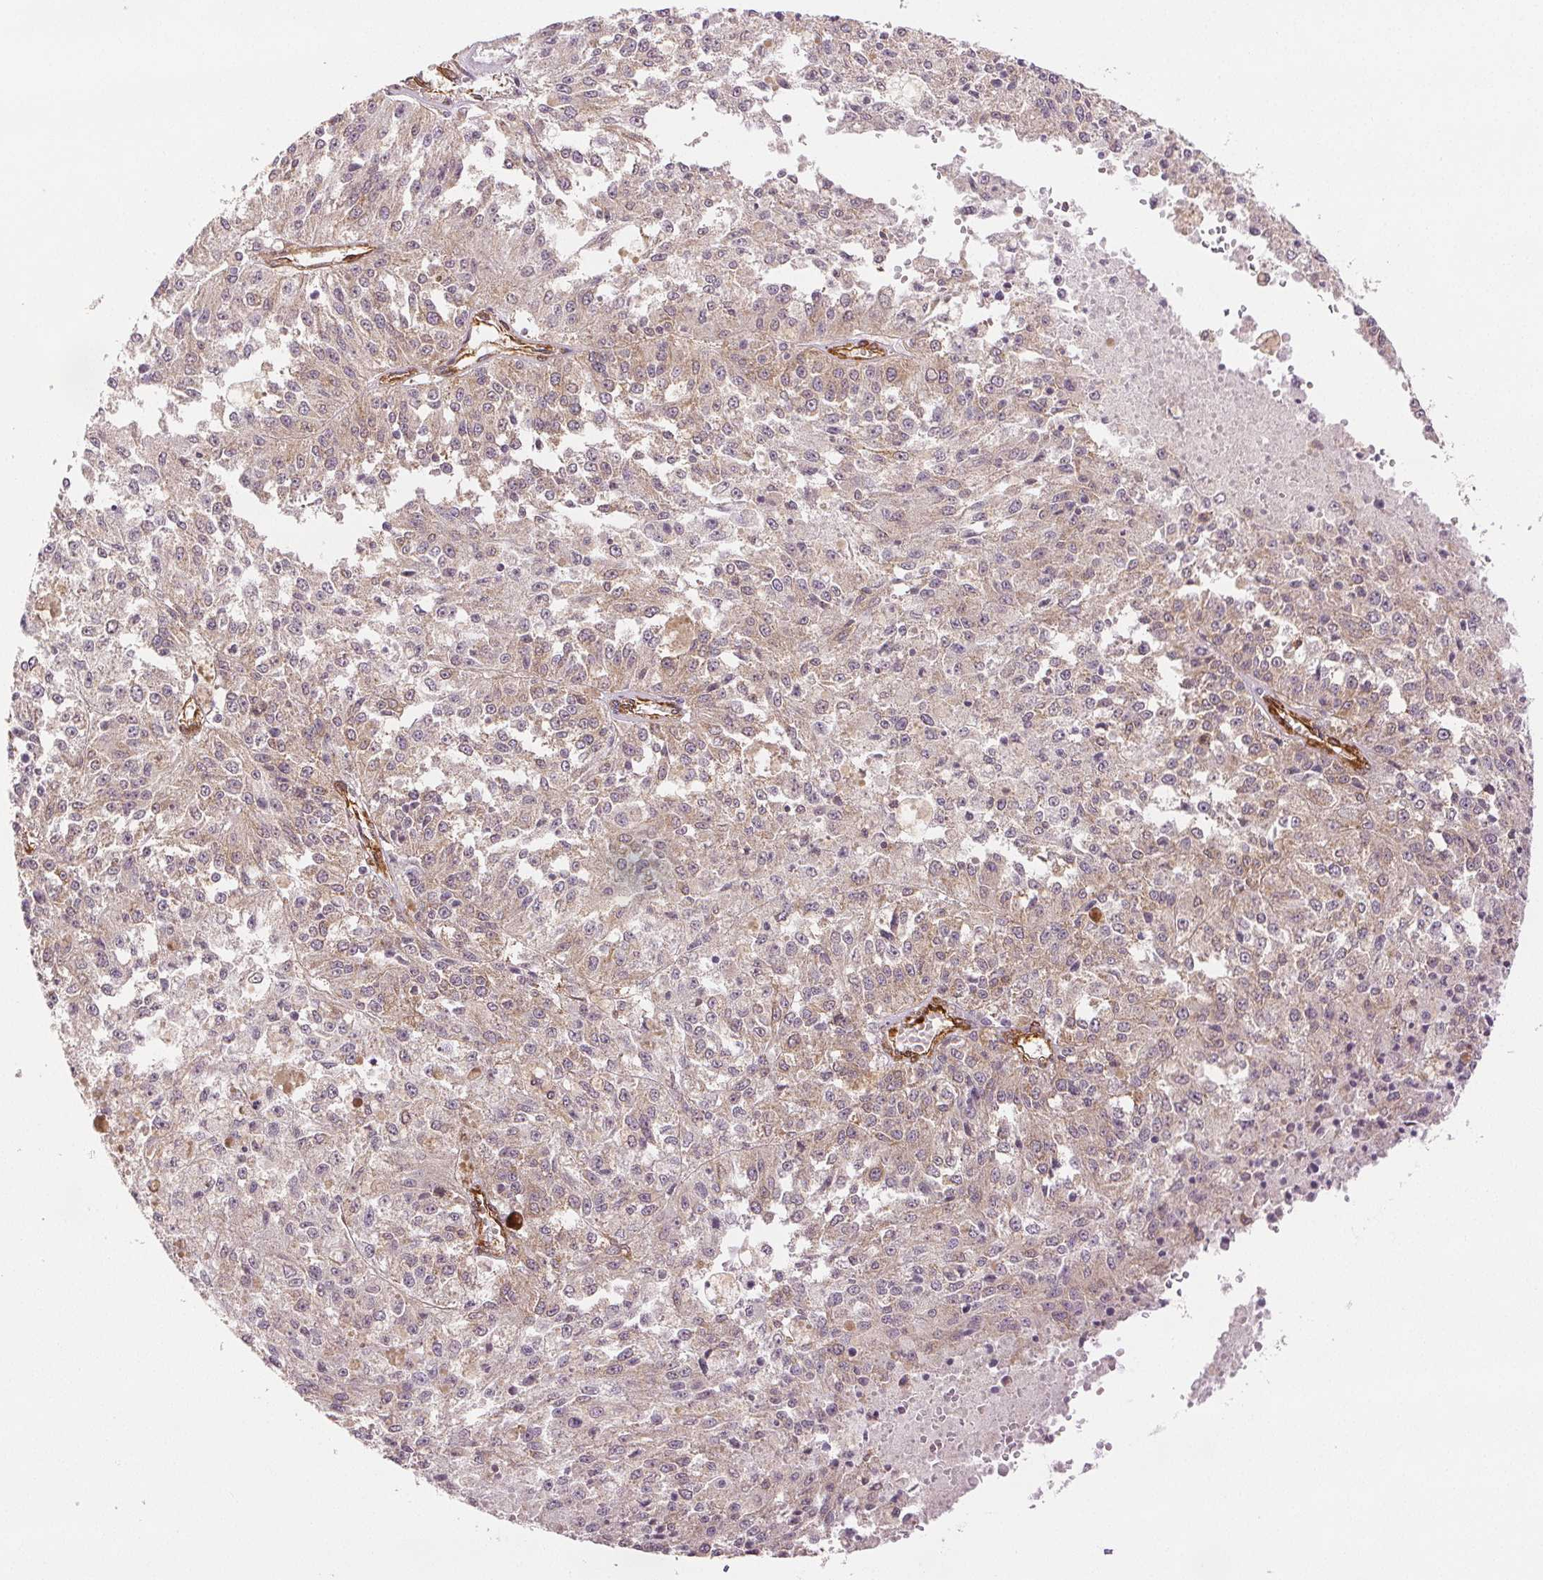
{"staining": {"intensity": "weak", "quantity": "25%-75%", "location": "cytoplasmic/membranous"}, "tissue": "melanoma", "cell_type": "Tumor cells", "image_type": "cancer", "snomed": [{"axis": "morphology", "description": "Malignant melanoma, Metastatic site"}, {"axis": "topography", "description": "Lymph node"}], "caption": "Melanoma stained with immunohistochemistry demonstrates weak cytoplasmic/membranous expression in about 25%-75% of tumor cells. (brown staining indicates protein expression, while blue staining denotes nuclei).", "gene": "DIAPH2", "patient": {"sex": "female", "age": 64}}